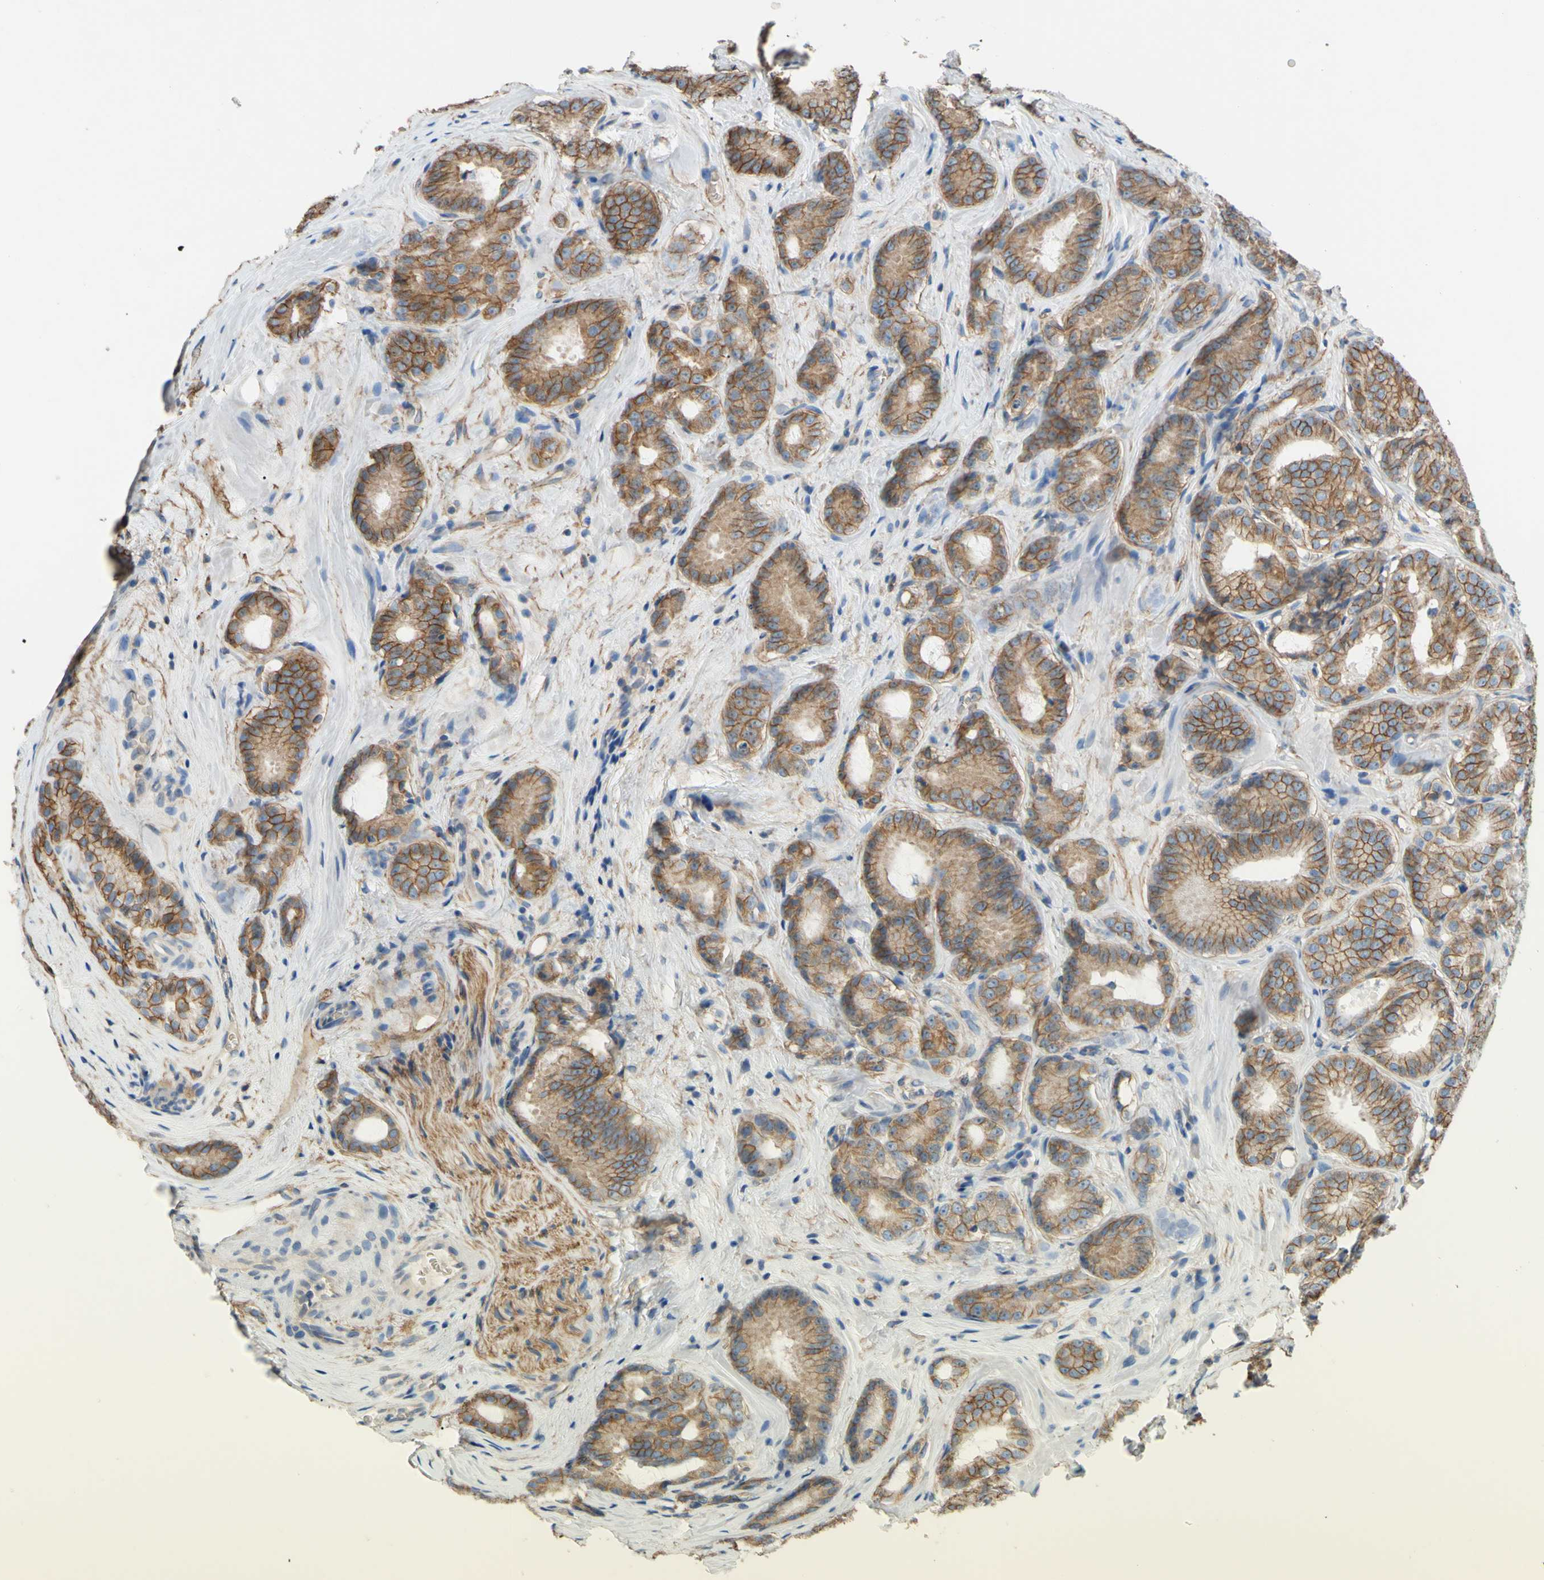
{"staining": {"intensity": "moderate", "quantity": ">75%", "location": "cytoplasmic/membranous"}, "tissue": "prostate cancer", "cell_type": "Tumor cells", "image_type": "cancer", "snomed": [{"axis": "morphology", "description": "Adenocarcinoma, High grade"}, {"axis": "topography", "description": "Prostate"}], "caption": "Approximately >75% of tumor cells in prostate cancer show moderate cytoplasmic/membranous protein positivity as visualized by brown immunohistochemical staining.", "gene": "ADD1", "patient": {"sex": "male", "age": 64}}